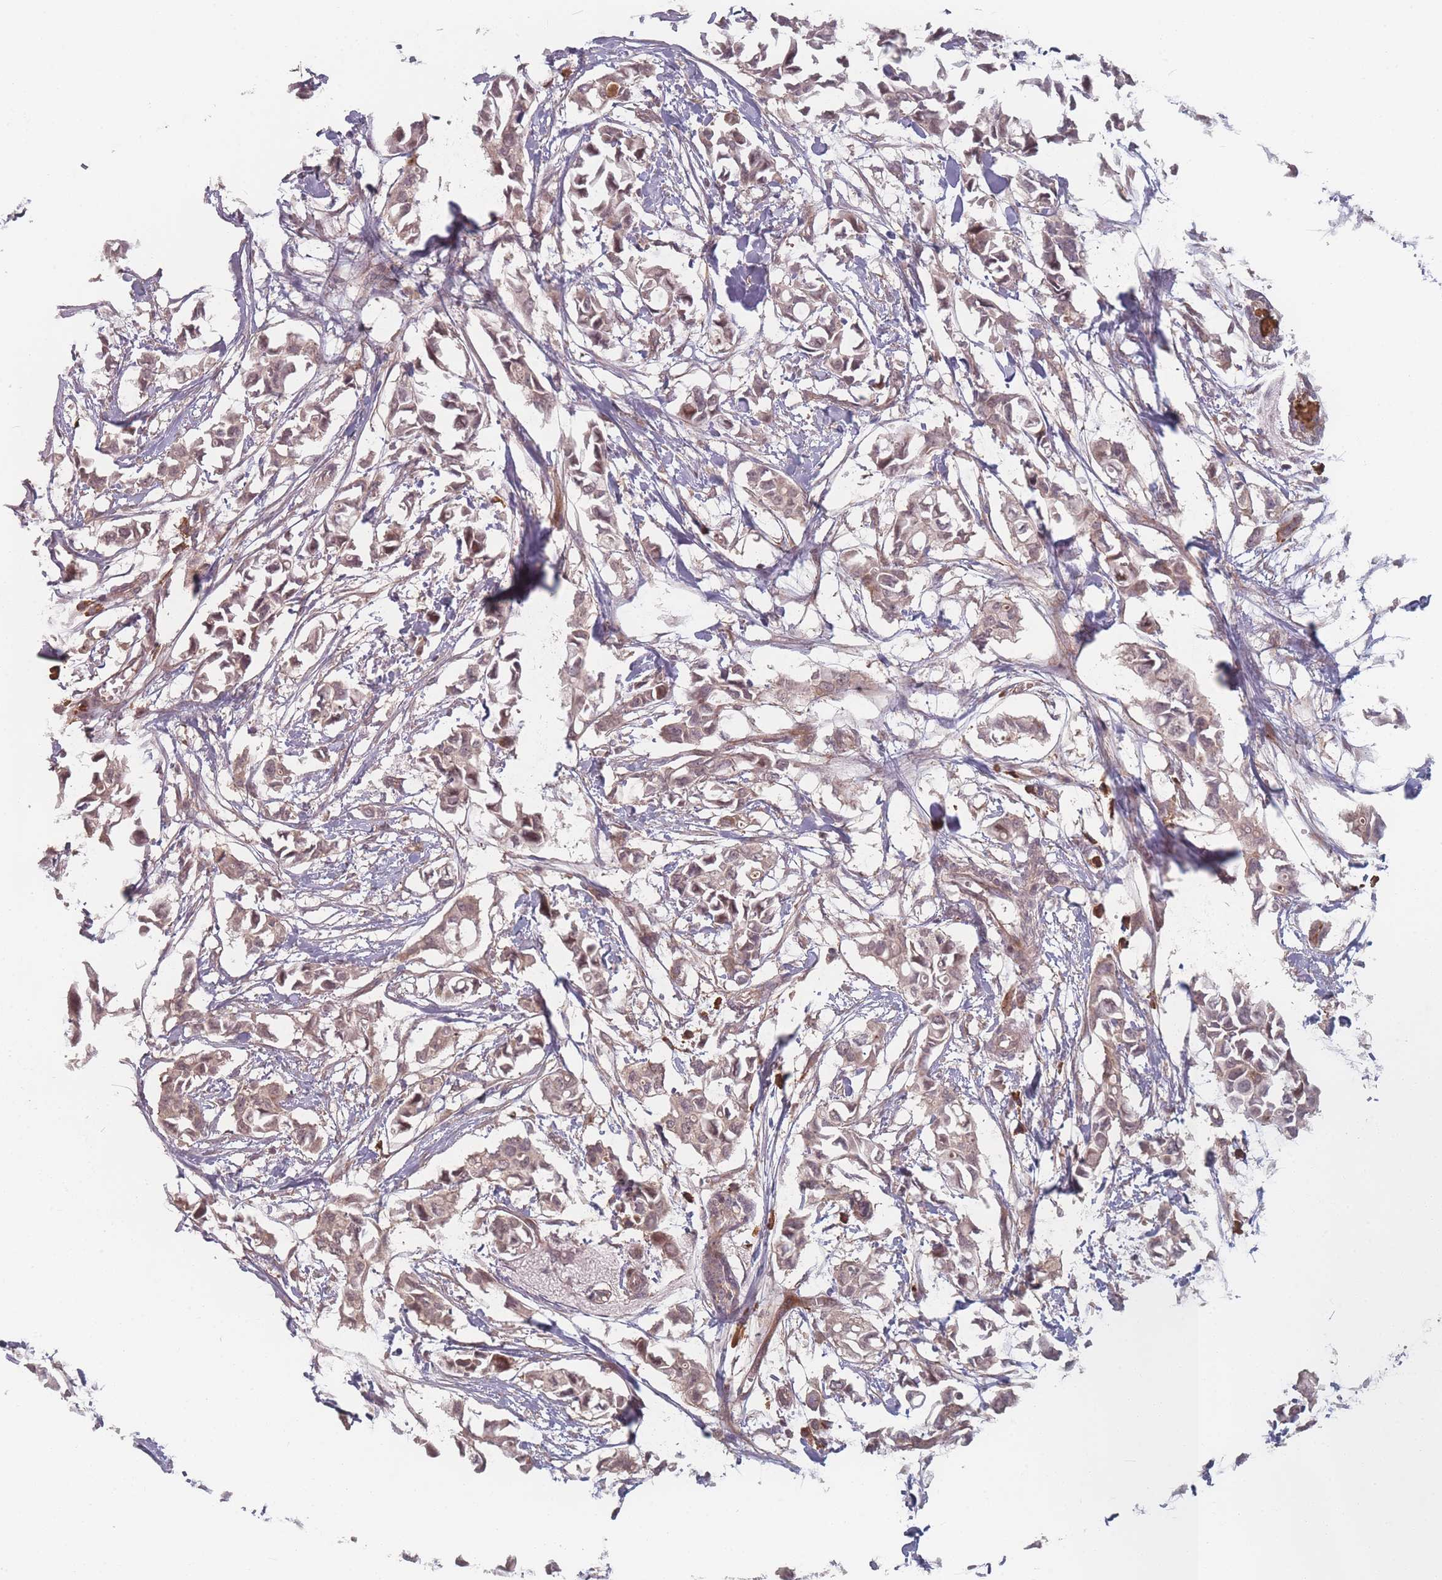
{"staining": {"intensity": "weak", "quantity": ">75%", "location": "cytoplasmic/membranous"}, "tissue": "breast cancer", "cell_type": "Tumor cells", "image_type": "cancer", "snomed": [{"axis": "morphology", "description": "Duct carcinoma"}, {"axis": "topography", "description": "Breast"}], "caption": "Protein analysis of infiltrating ductal carcinoma (breast) tissue reveals weak cytoplasmic/membranous positivity in approximately >75% of tumor cells.", "gene": "HAGH", "patient": {"sex": "female", "age": 41}}